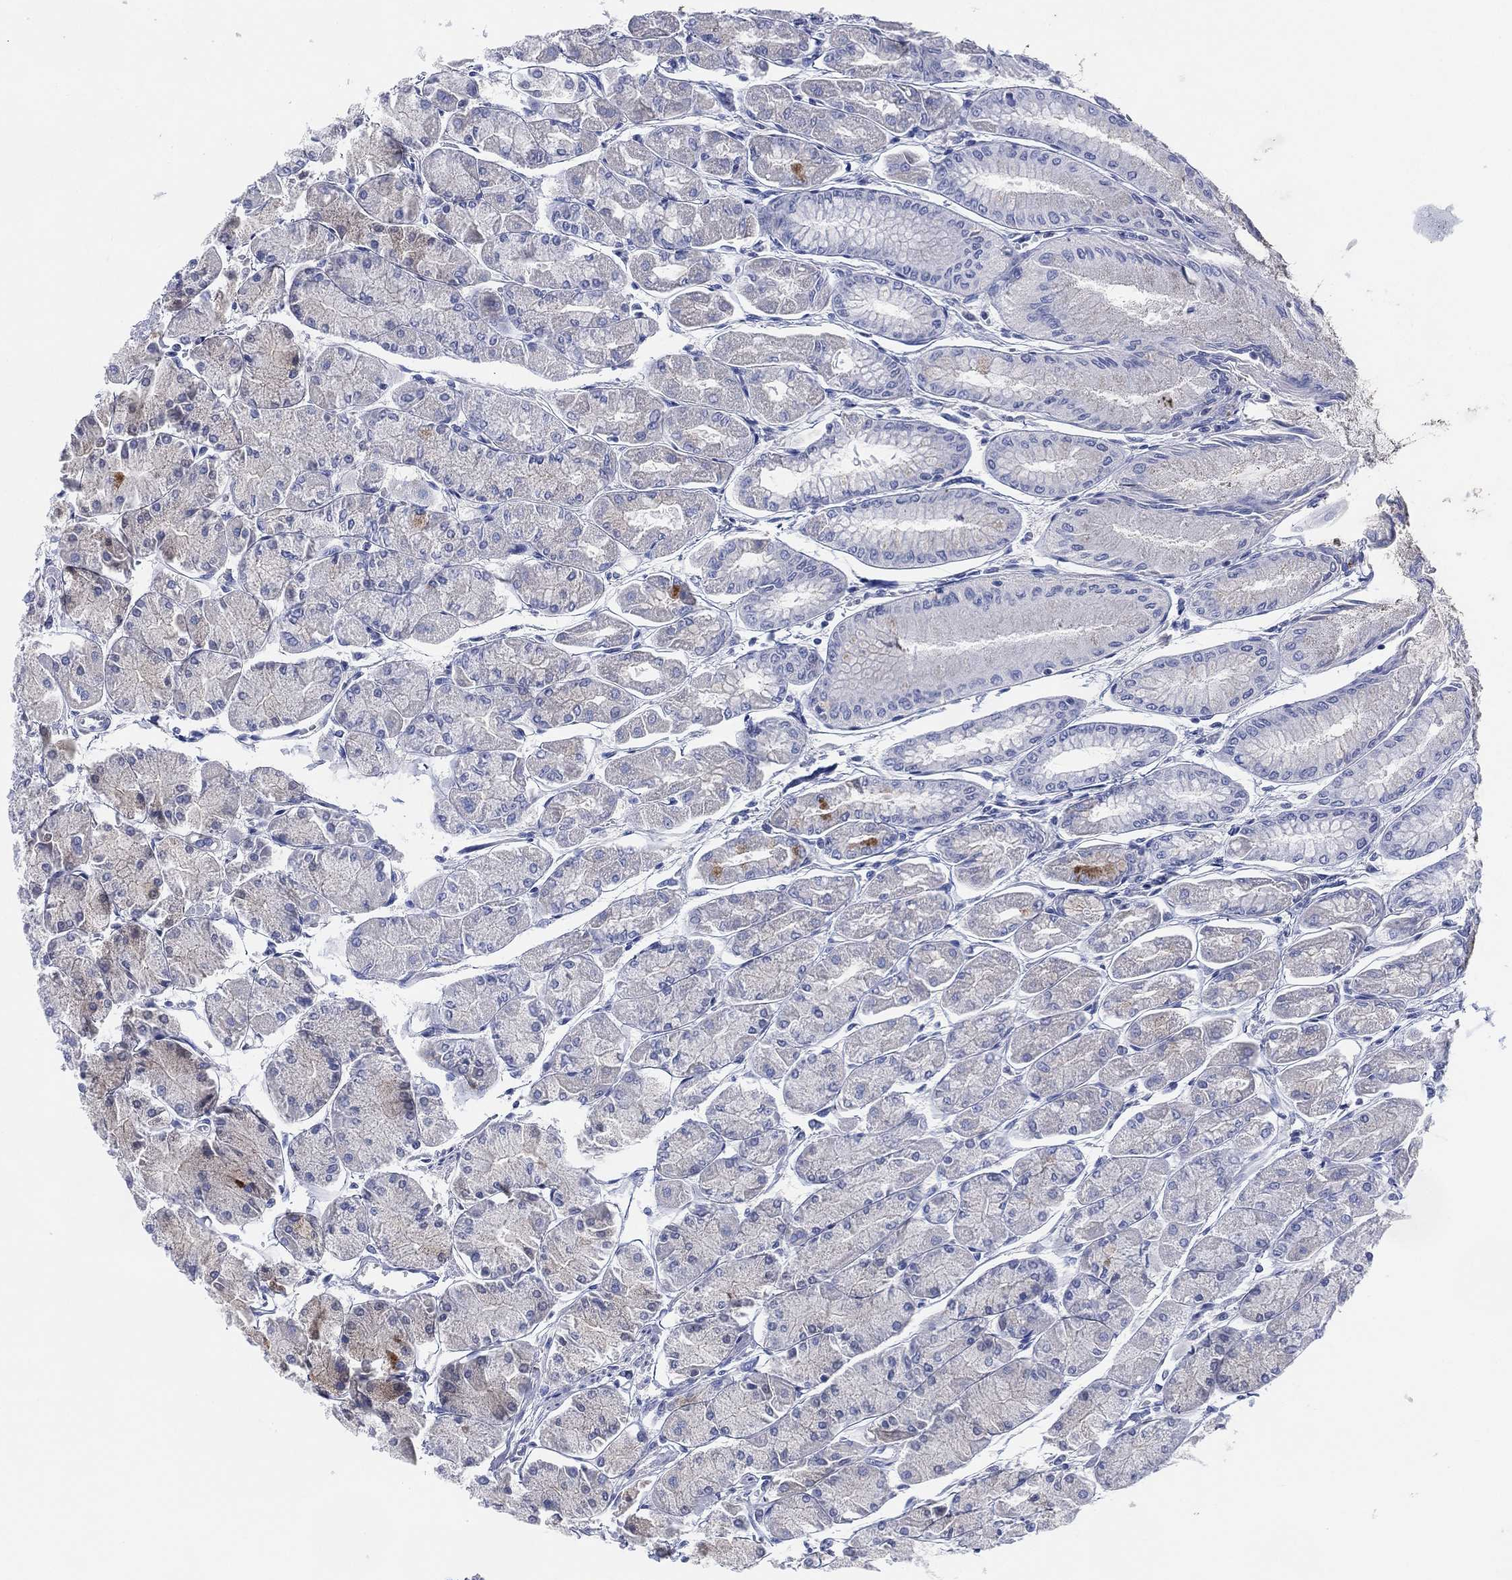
{"staining": {"intensity": "moderate", "quantity": "<25%", "location": "cytoplasmic/membranous"}, "tissue": "stomach", "cell_type": "Glandular cells", "image_type": "normal", "snomed": [{"axis": "morphology", "description": "Normal tissue, NOS"}, {"axis": "topography", "description": "Stomach, upper"}], "caption": "DAB (3,3'-diaminobenzidine) immunohistochemical staining of unremarkable human stomach demonstrates moderate cytoplasmic/membranous protein positivity in about <25% of glandular cells. Nuclei are stained in blue.", "gene": "ADAD2", "patient": {"sex": "male", "age": 60}}